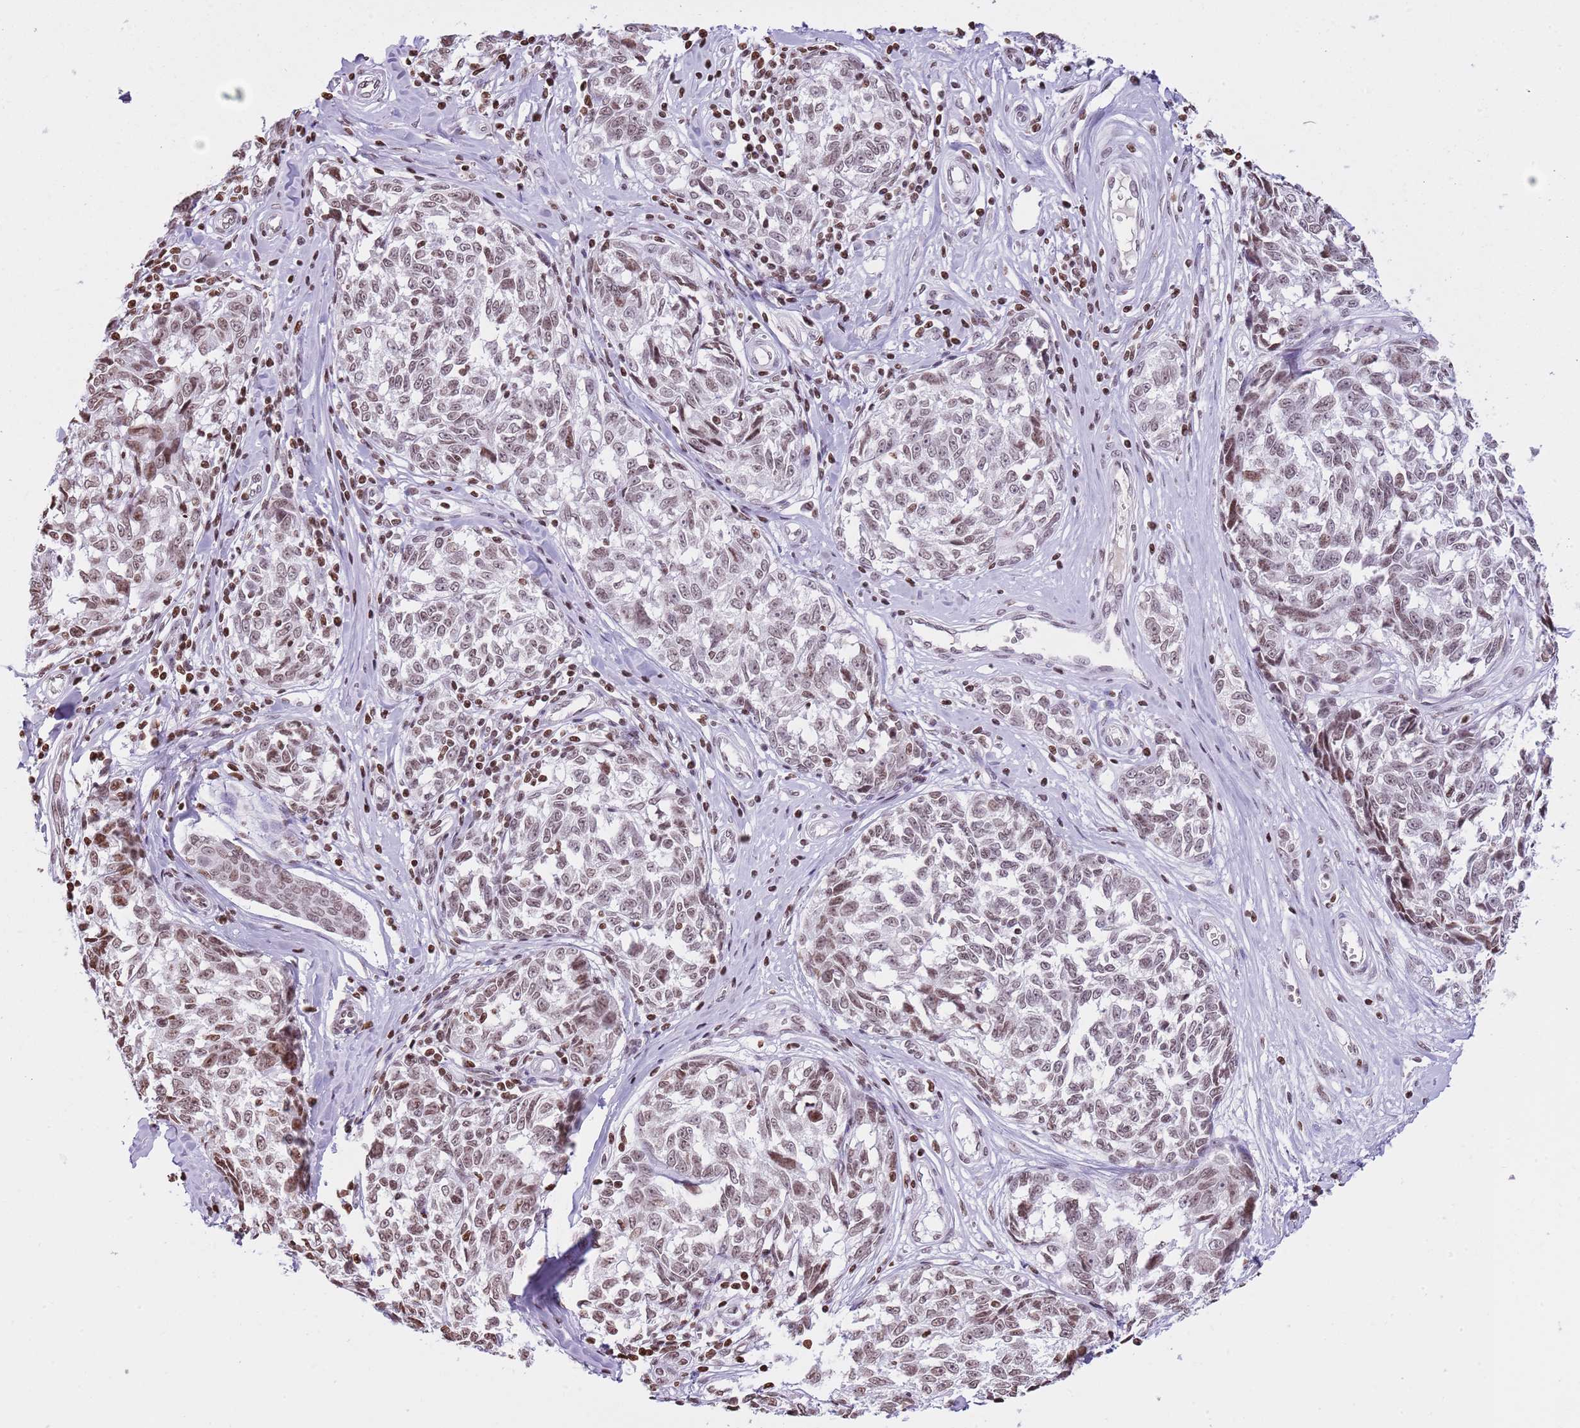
{"staining": {"intensity": "moderate", "quantity": ">75%", "location": "nuclear"}, "tissue": "melanoma", "cell_type": "Tumor cells", "image_type": "cancer", "snomed": [{"axis": "morphology", "description": "Normal tissue, NOS"}, {"axis": "morphology", "description": "Malignant melanoma, NOS"}, {"axis": "topography", "description": "Skin"}], "caption": "Melanoma tissue displays moderate nuclear positivity in approximately >75% of tumor cells", "gene": "KPNA3", "patient": {"sex": "female", "age": 64}}